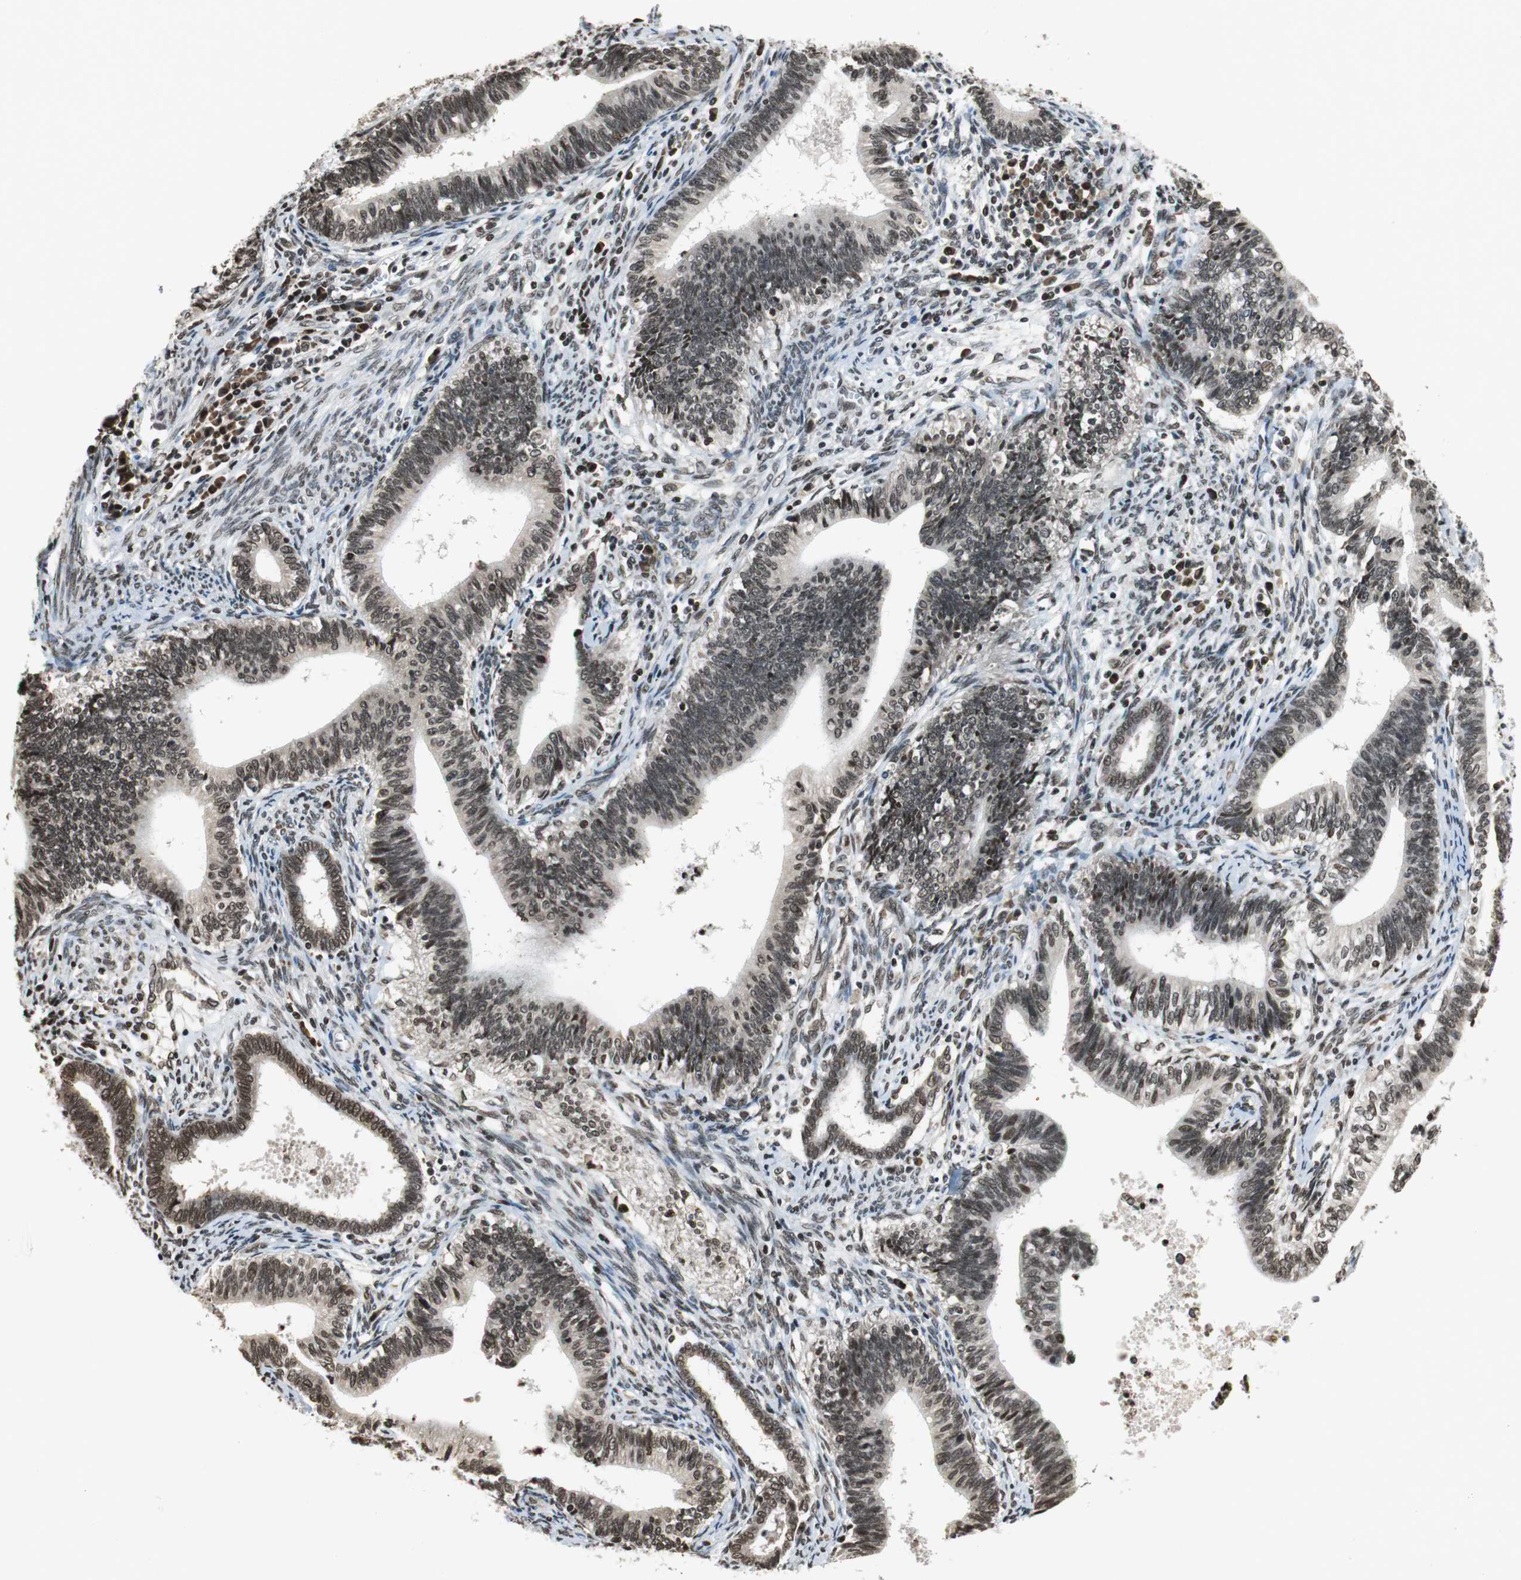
{"staining": {"intensity": "moderate", "quantity": ">75%", "location": "nuclear"}, "tissue": "cervical cancer", "cell_type": "Tumor cells", "image_type": "cancer", "snomed": [{"axis": "morphology", "description": "Adenocarcinoma, NOS"}, {"axis": "topography", "description": "Cervix"}], "caption": "Immunohistochemistry (IHC) image of neoplastic tissue: cervical adenocarcinoma stained using immunohistochemistry (IHC) demonstrates medium levels of moderate protein expression localized specifically in the nuclear of tumor cells, appearing as a nuclear brown color.", "gene": "REST", "patient": {"sex": "female", "age": 44}}